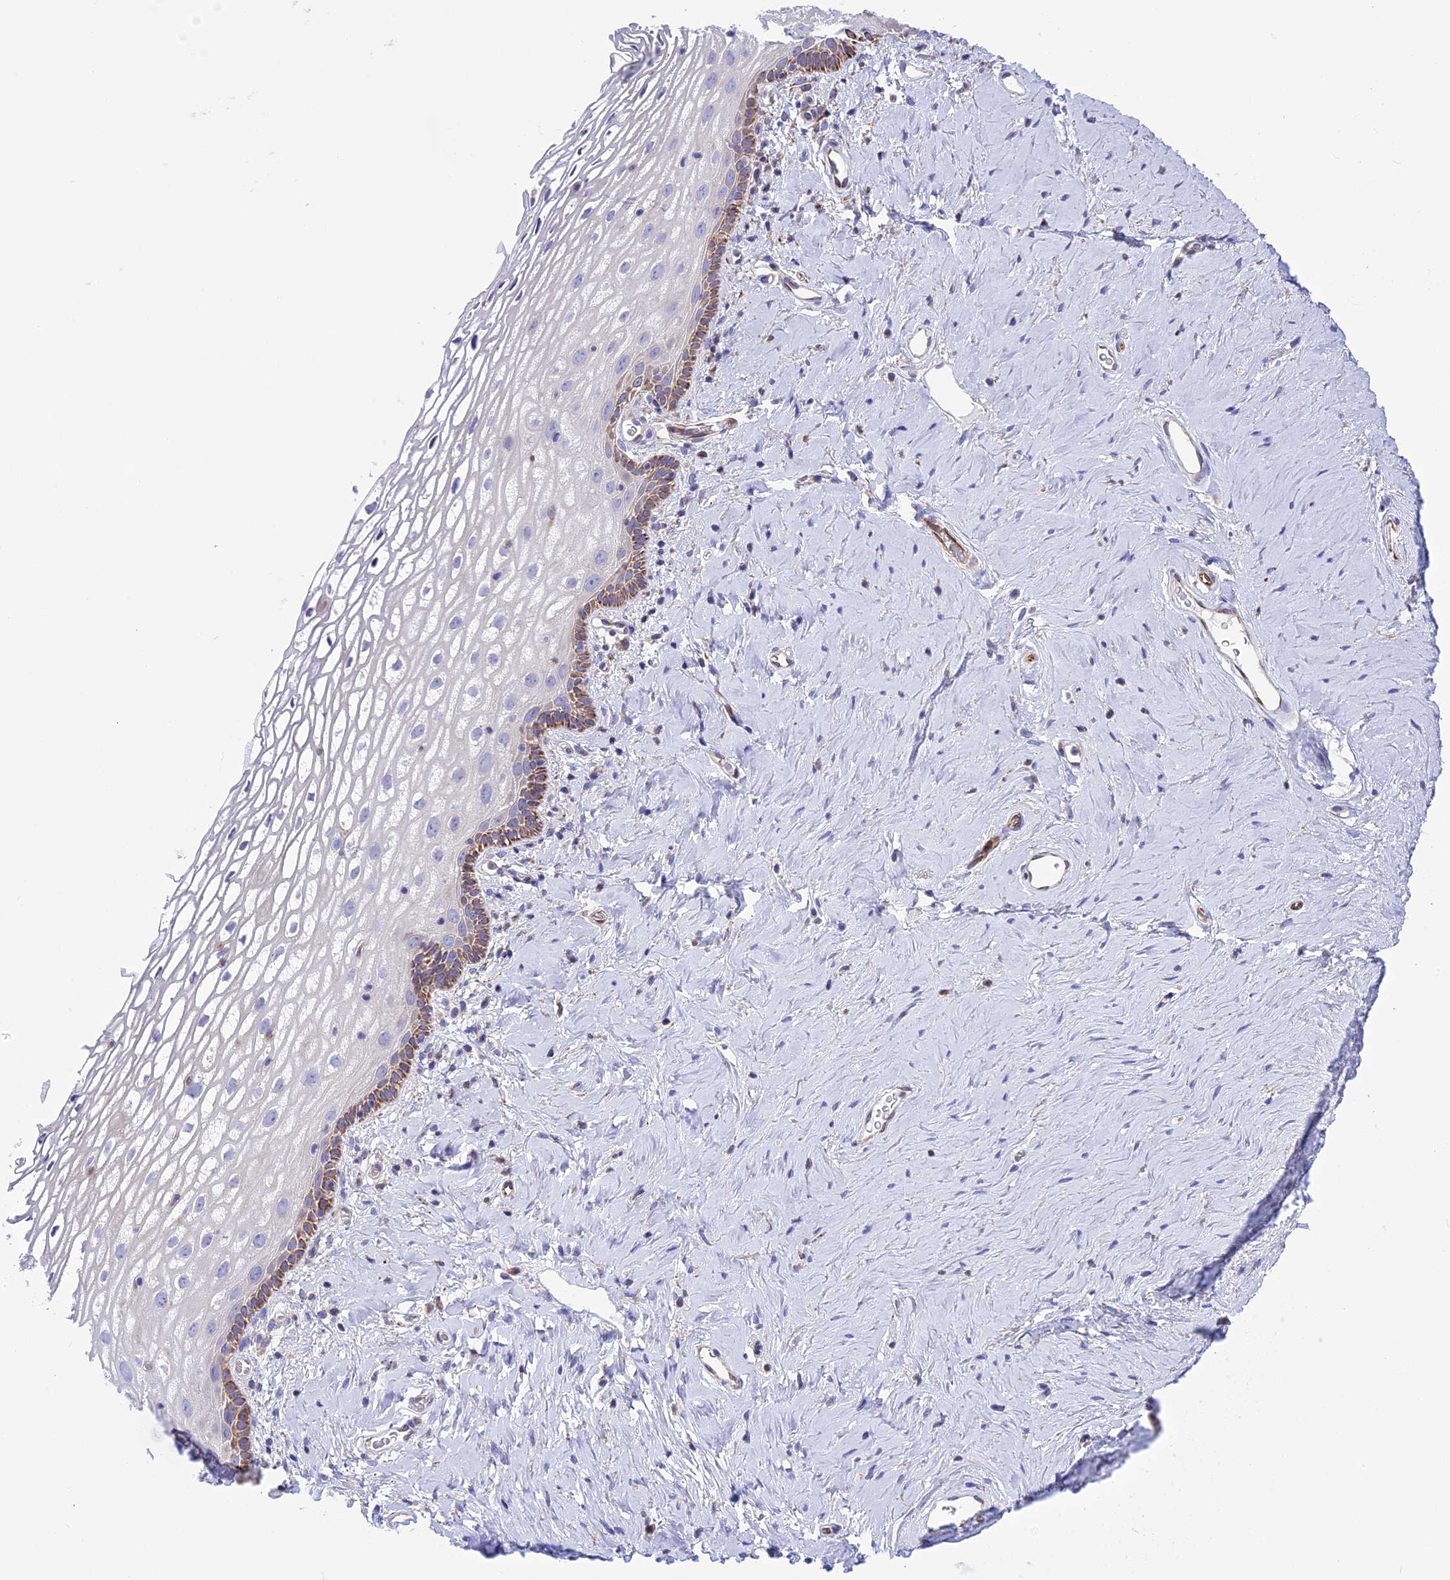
{"staining": {"intensity": "moderate", "quantity": "25%-75%", "location": "cytoplasmic/membranous"}, "tissue": "vagina", "cell_type": "Squamous epithelial cells", "image_type": "normal", "snomed": [{"axis": "morphology", "description": "Normal tissue, NOS"}, {"axis": "morphology", "description": "Adenocarcinoma, NOS"}, {"axis": "topography", "description": "Rectum"}, {"axis": "topography", "description": "Vagina"}], "caption": "A micrograph of human vagina stained for a protein demonstrates moderate cytoplasmic/membranous brown staining in squamous epithelial cells. (brown staining indicates protein expression, while blue staining denotes nuclei).", "gene": "DOC2B", "patient": {"sex": "female", "age": 71}}